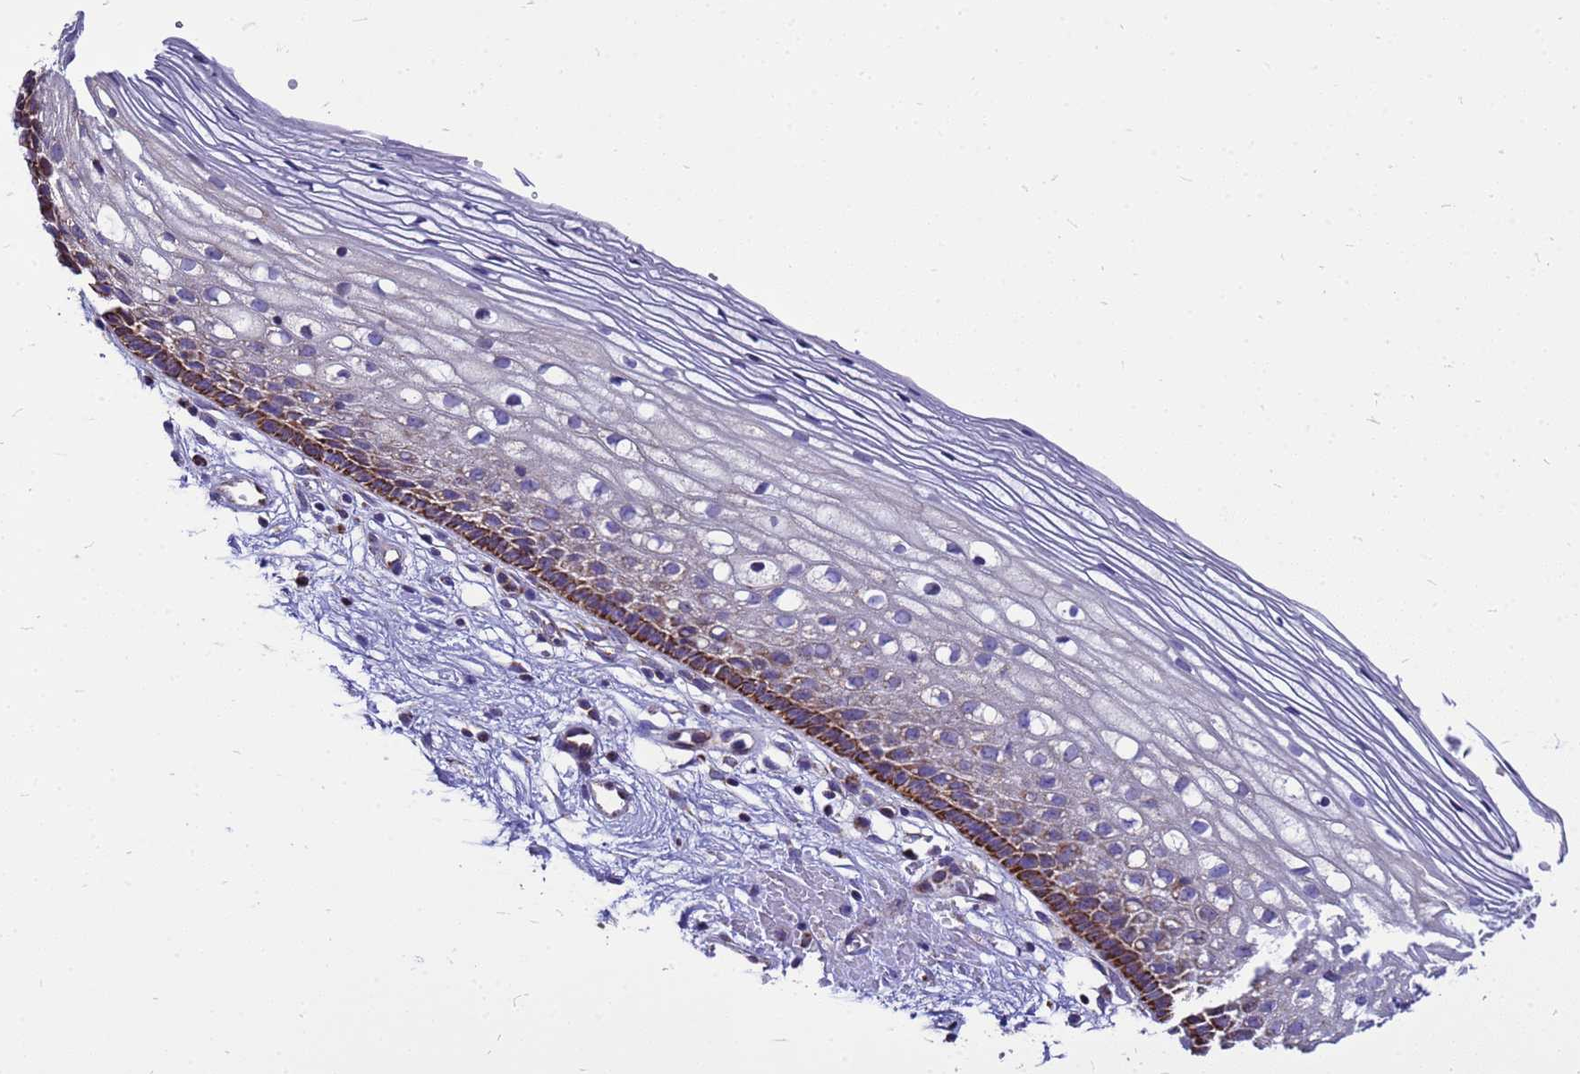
{"staining": {"intensity": "moderate", "quantity": "25%-75%", "location": "cytoplasmic/membranous"}, "tissue": "cervix", "cell_type": "Glandular cells", "image_type": "normal", "snomed": [{"axis": "morphology", "description": "Normal tissue, NOS"}, {"axis": "topography", "description": "Cervix"}], "caption": "Cervix was stained to show a protein in brown. There is medium levels of moderate cytoplasmic/membranous positivity in about 25%-75% of glandular cells. (brown staining indicates protein expression, while blue staining denotes nuclei).", "gene": "CMC4", "patient": {"sex": "female", "age": 27}}